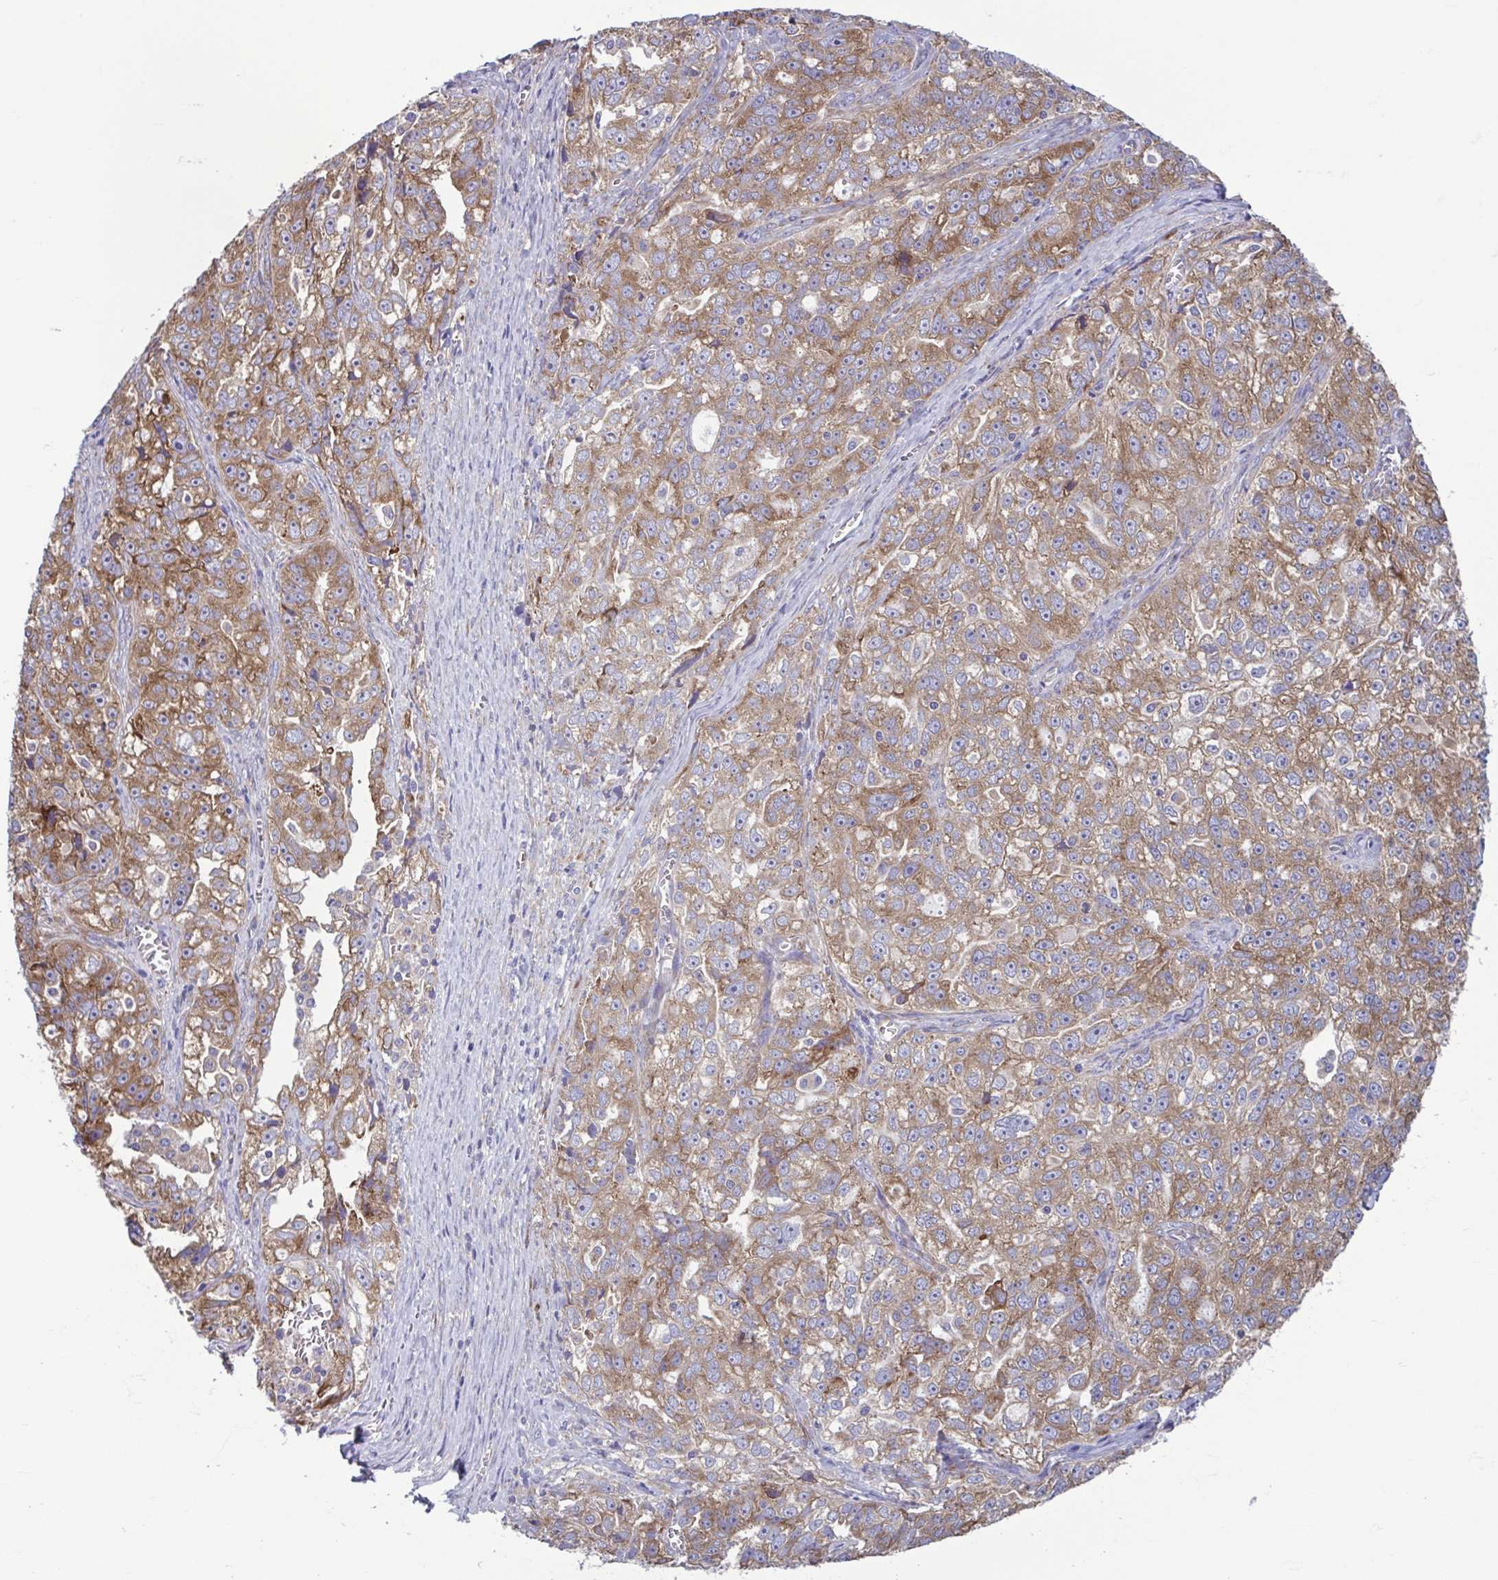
{"staining": {"intensity": "moderate", "quantity": ">75%", "location": "cytoplasmic/membranous"}, "tissue": "ovarian cancer", "cell_type": "Tumor cells", "image_type": "cancer", "snomed": [{"axis": "morphology", "description": "Cystadenocarcinoma, serous, NOS"}, {"axis": "topography", "description": "Ovary"}], "caption": "Moderate cytoplasmic/membranous protein expression is appreciated in approximately >75% of tumor cells in ovarian serous cystadenocarcinoma.", "gene": "RPS16", "patient": {"sex": "female", "age": 51}}